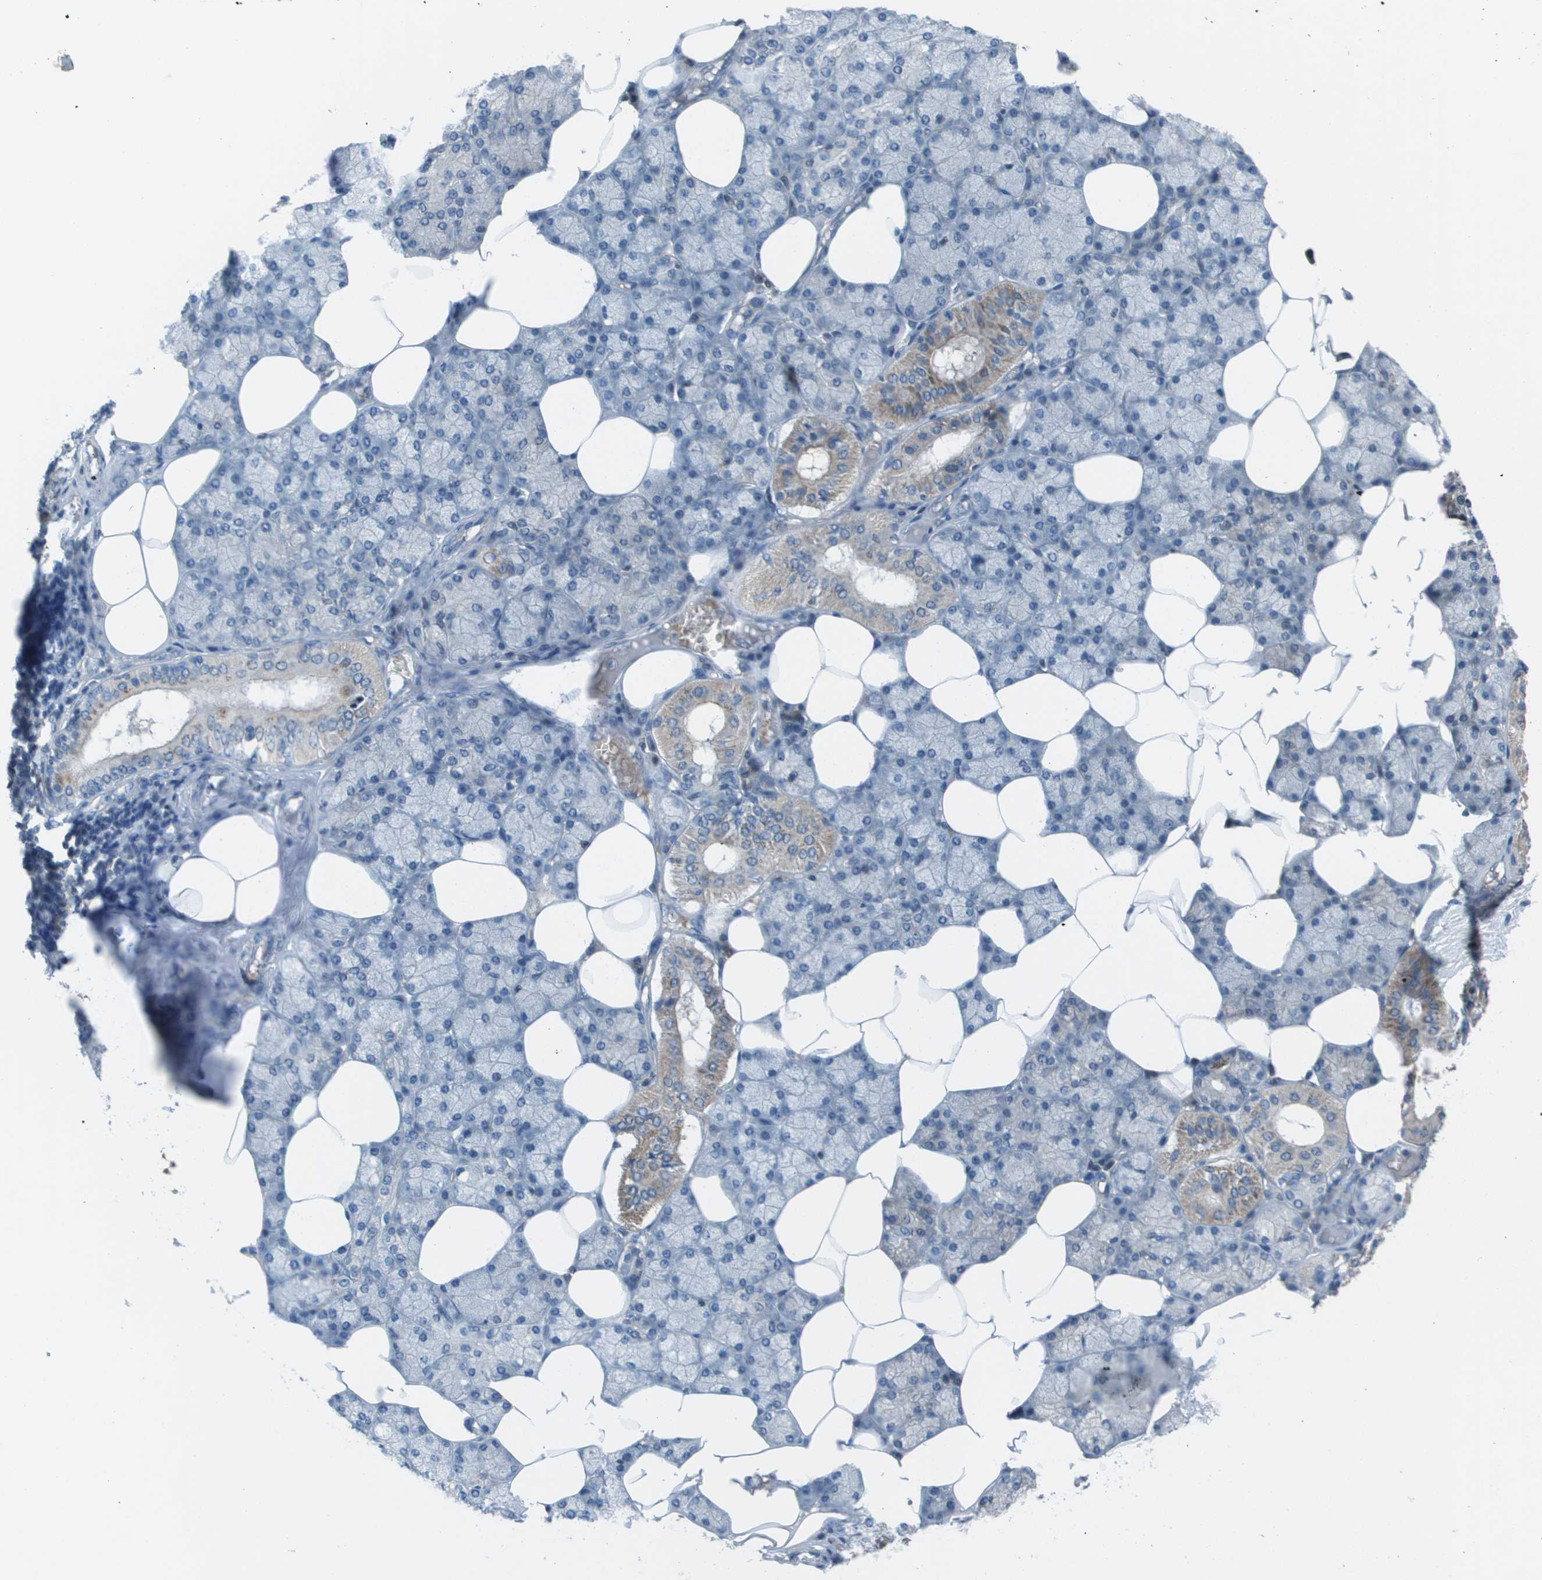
{"staining": {"intensity": "moderate", "quantity": "<25%", "location": "cytoplasmic/membranous"}, "tissue": "salivary gland", "cell_type": "Glandular cells", "image_type": "normal", "snomed": [{"axis": "morphology", "description": "Normal tissue, NOS"}, {"axis": "topography", "description": "Salivary gland"}], "caption": "Protein positivity by immunohistochemistry (IHC) demonstrates moderate cytoplasmic/membranous positivity in about <25% of glandular cells in unremarkable salivary gland.", "gene": "CAMK4", "patient": {"sex": "male", "age": 62}}